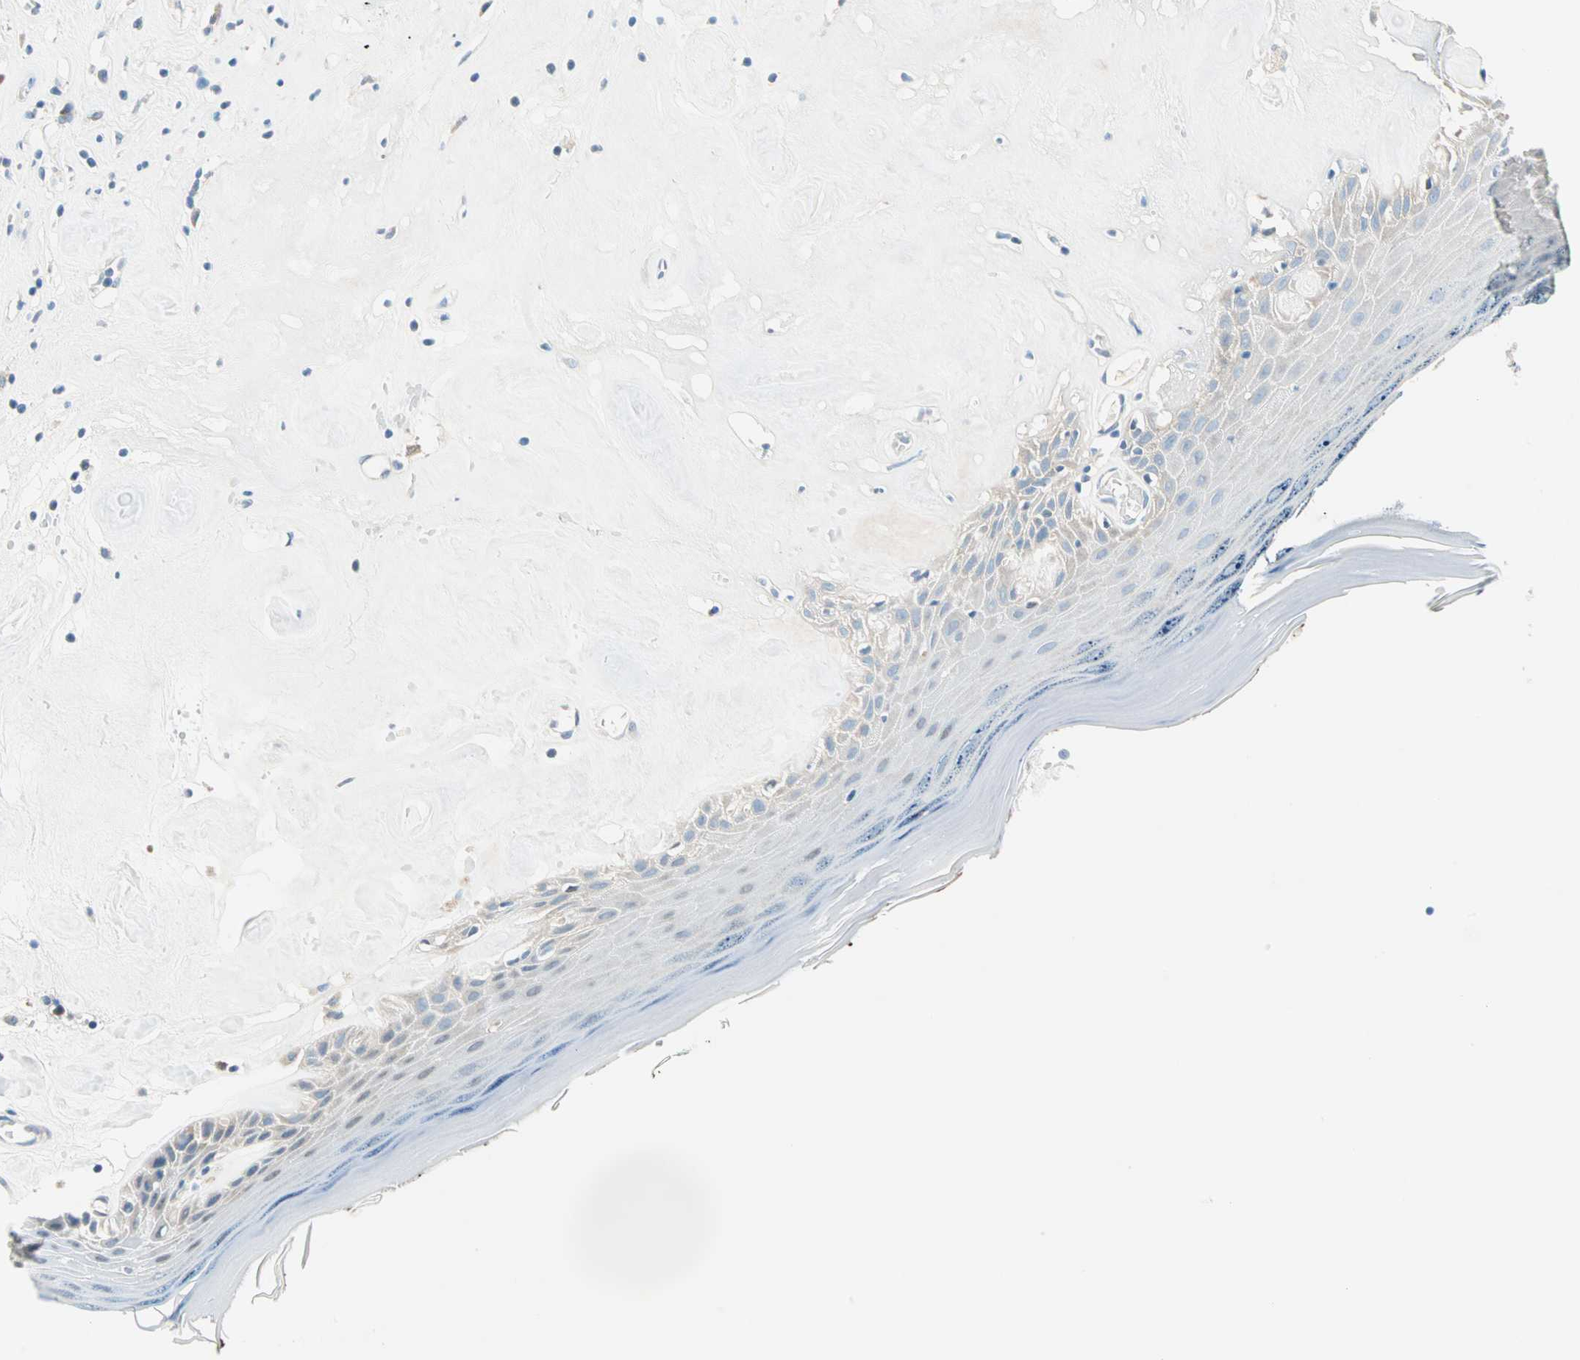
{"staining": {"intensity": "negative", "quantity": "none", "location": "none"}, "tissue": "skin", "cell_type": "Epidermal cells", "image_type": "normal", "snomed": [{"axis": "morphology", "description": "Normal tissue, NOS"}, {"axis": "morphology", "description": "Inflammation, NOS"}, {"axis": "topography", "description": "Vulva"}], "caption": "A micrograph of human skin is negative for staining in epidermal cells. Brightfield microscopy of IHC stained with DAB (brown) and hematoxylin (blue), captured at high magnification.", "gene": "TMEM163", "patient": {"sex": "female", "age": 84}}